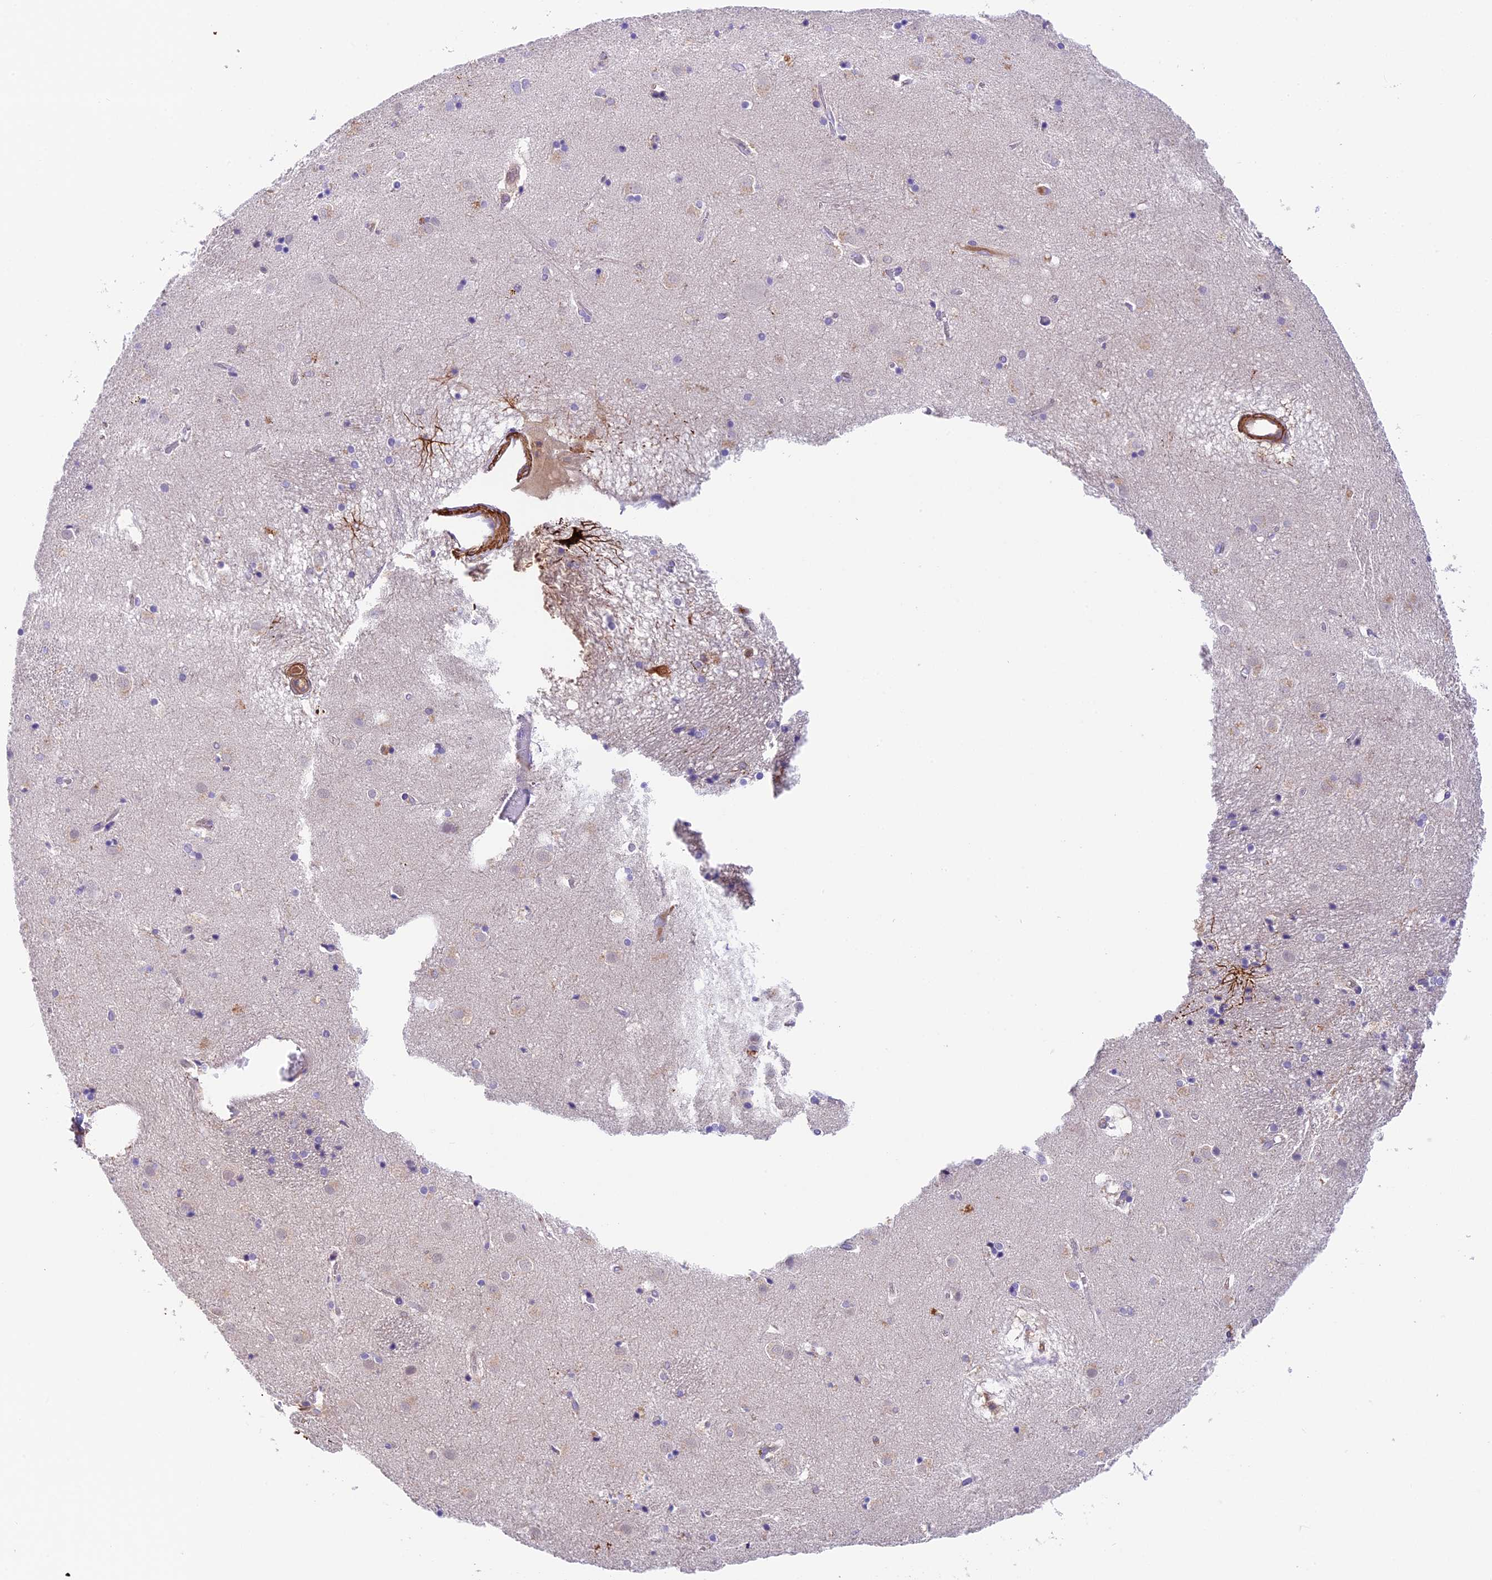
{"staining": {"intensity": "strong", "quantity": "<25%", "location": "cytoplasmic/membranous"}, "tissue": "caudate", "cell_type": "Glial cells", "image_type": "normal", "snomed": [{"axis": "morphology", "description": "Normal tissue, NOS"}, {"axis": "topography", "description": "Lateral ventricle wall"}], "caption": "The immunohistochemical stain labels strong cytoplasmic/membranous expression in glial cells of benign caudate. Immunohistochemistry stains the protein in brown and the nuclei are stained blue.", "gene": "TBC1D1", "patient": {"sex": "male", "age": 70}}